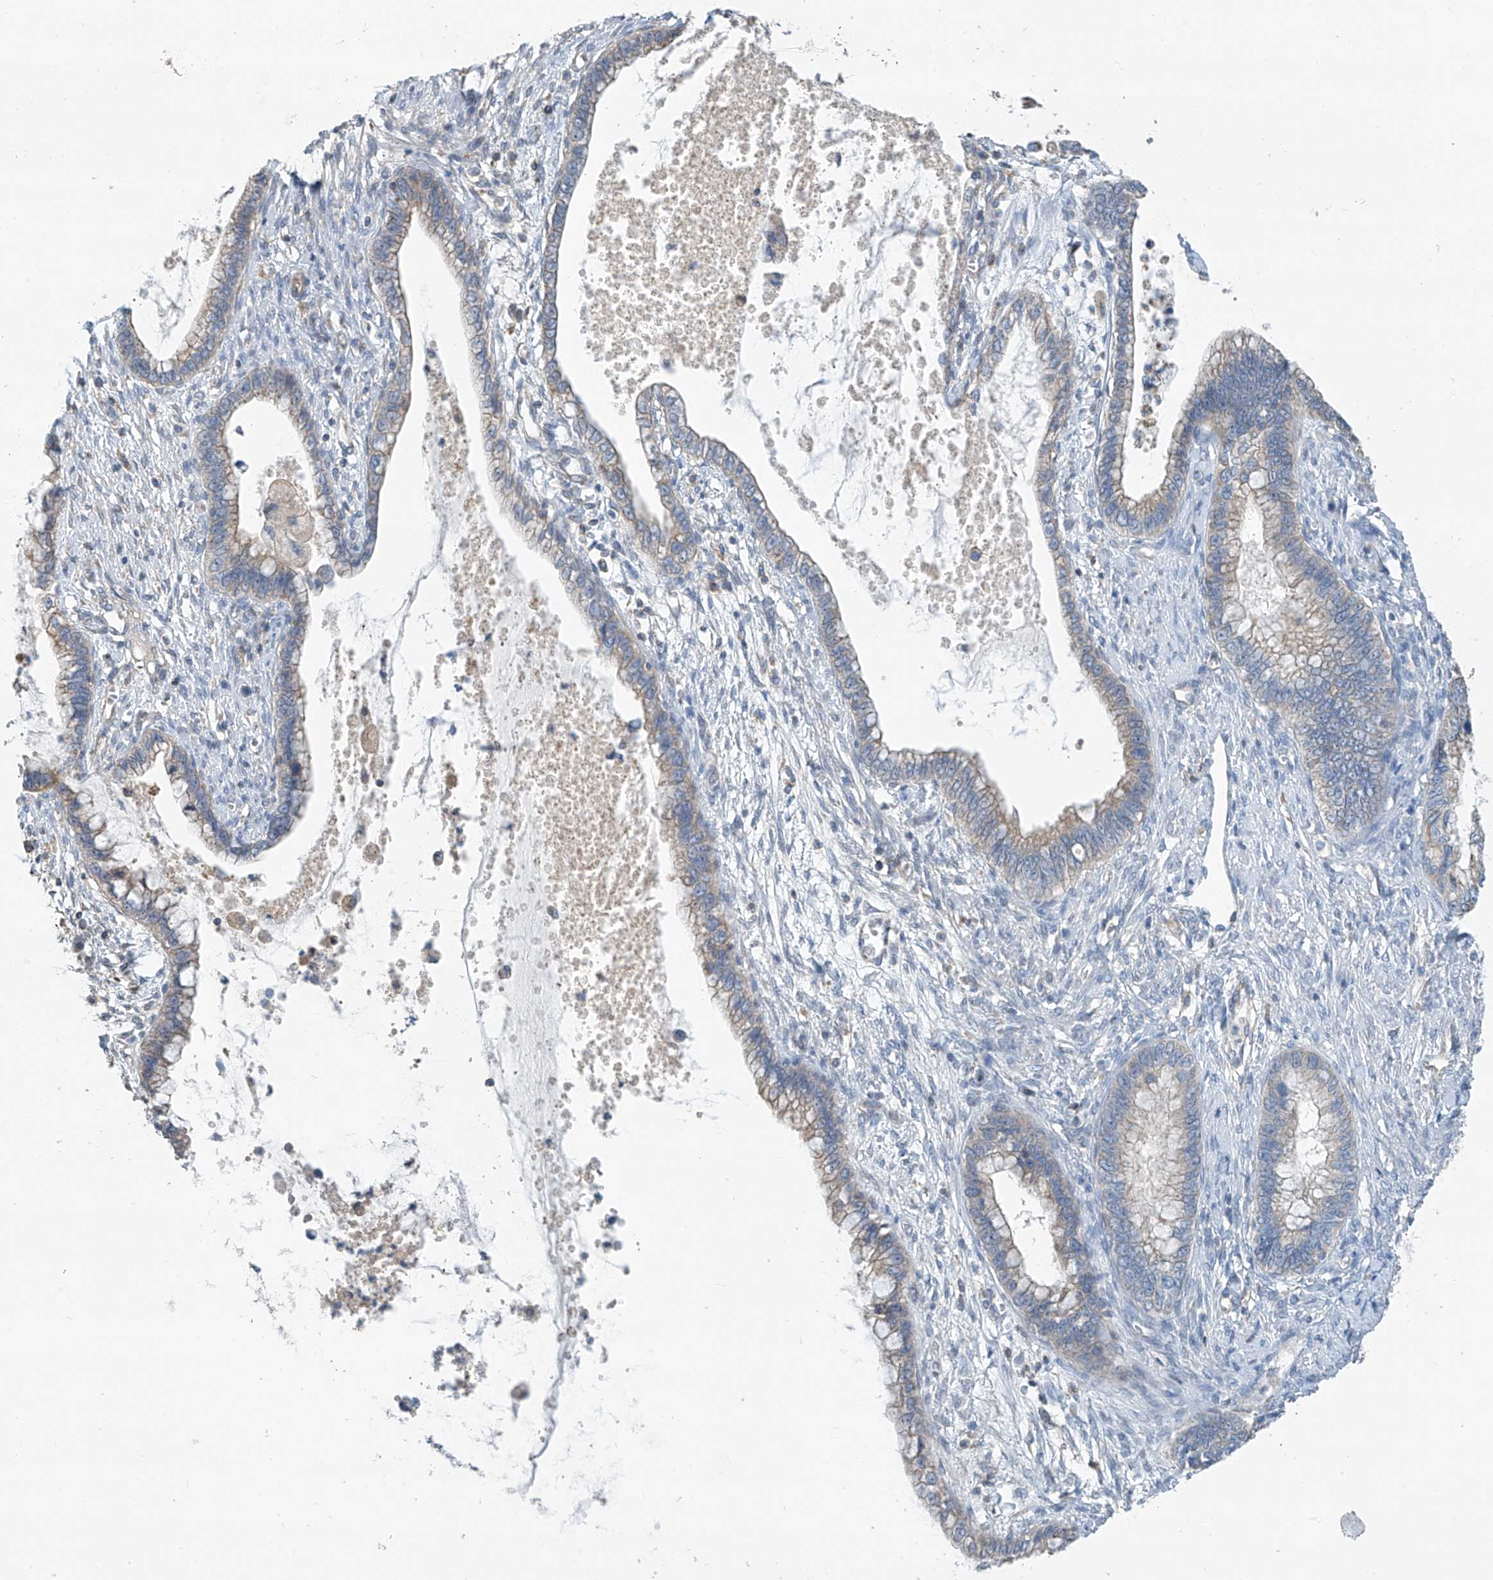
{"staining": {"intensity": "weak", "quantity": "25%-75%", "location": "cytoplasmic/membranous"}, "tissue": "cervical cancer", "cell_type": "Tumor cells", "image_type": "cancer", "snomed": [{"axis": "morphology", "description": "Adenocarcinoma, NOS"}, {"axis": "topography", "description": "Cervix"}], "caption": "Tumor cells display weak cytoplasmic/membranous staining in about 25%-75% of cells in adenocarcinoma (cervical).", "gene": "SYN3", "patient": {"sex": "female", "age": 44}}